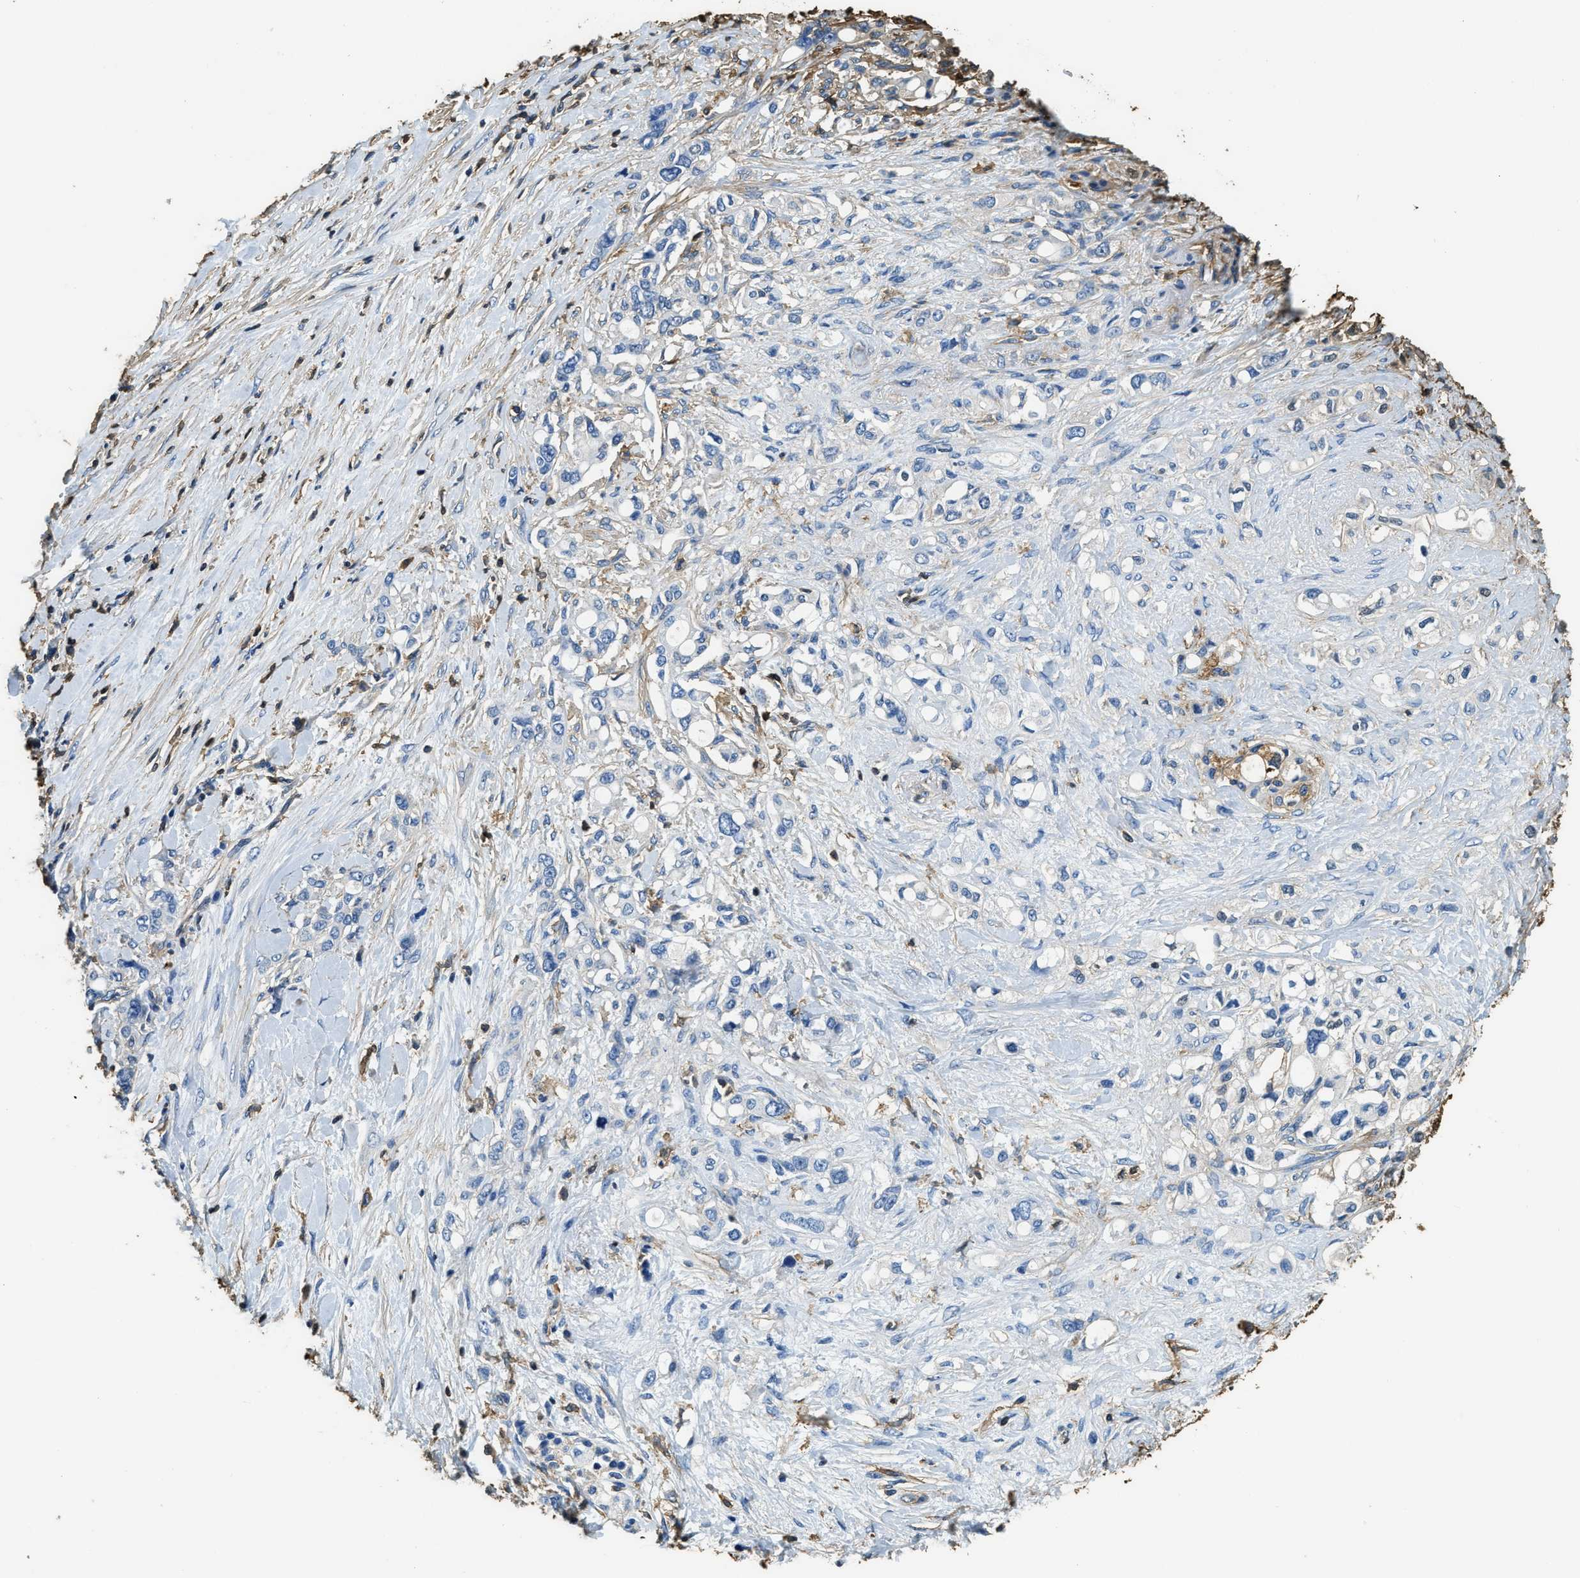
{"staining": {"intensity": "negative", "quantity": "none", "location": "none"}, "tissue": "pancreatic cancer", "cell_type": "Tumor cells", "image_type": "cancer", "snomed": [{"axis": "morphology", "description": "Adenocarcinoma, NOS"}, {"axis": "topography", "description": "Pancreas"}], "caption": "Tumor cells show no significant protein positivity in pancreatic cancer (adenocarcinoma).", "gene": "ACCS", "patient": {"sex": "female", "age": 56}}